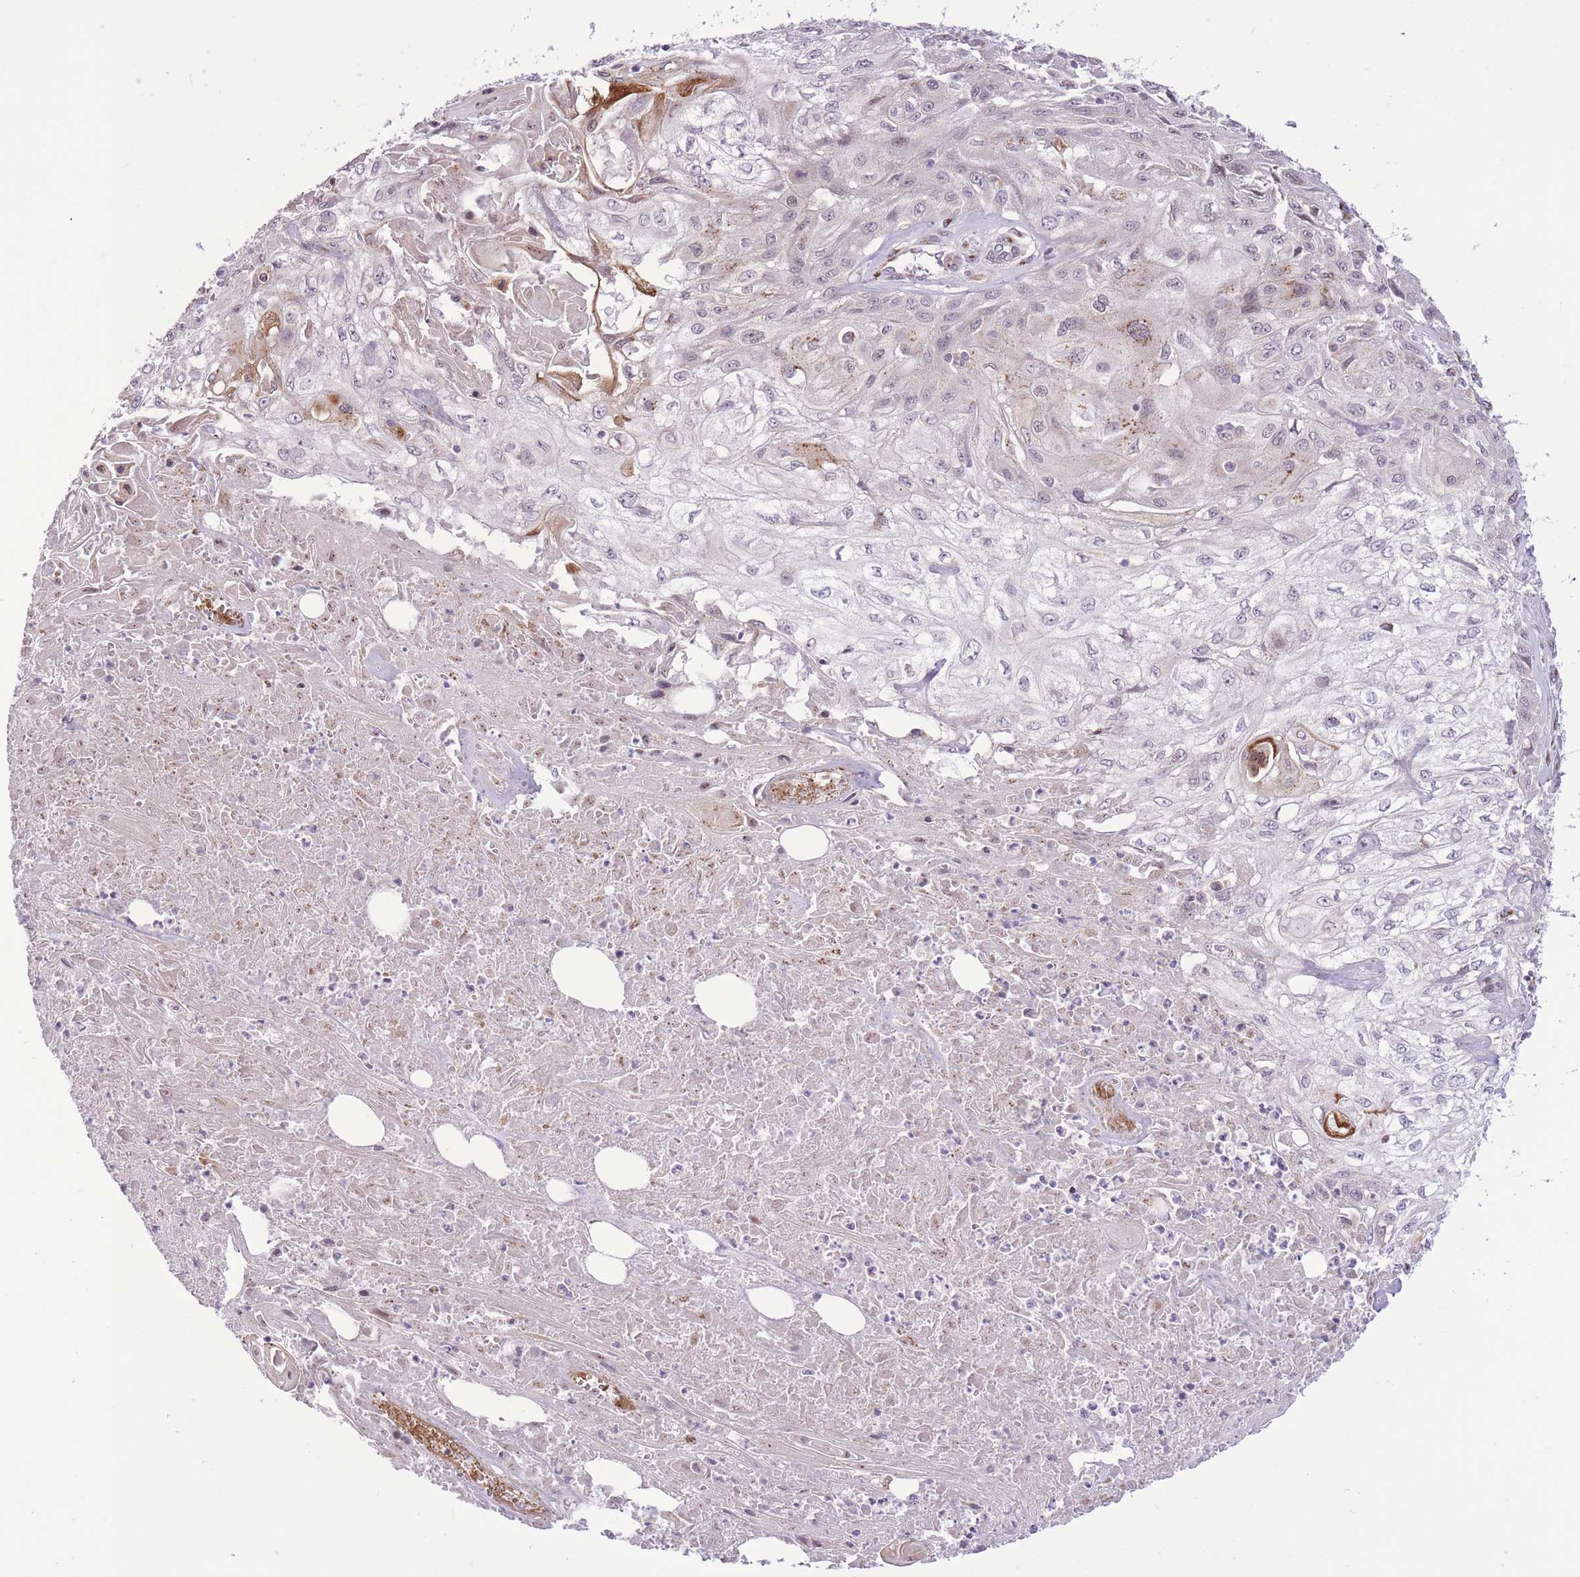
{"staining": {"intensity": "strong", "quantity": "<25%", "location": "cytoplasmic/membranous"}, "tissue": "skin cancer", "cell_type": "Tumor cells", "image_type": "cancer", "snomed": [{"axis": "morphology", "description": "Squamous cell carcinoma, NOS"}, {"axis": "morphology", "description": "Squamous cell carcinoma, metastatic, NOS"}, {"axis": "topography", "description": "Skin"}, {"axis": "topography", "description": "Lymph node"}], "caption": "About <25% of tumor cells in human skin cancer (metastatic squamous cell carcinoma) exhibit strong cytoplasmic/membranous protein positivity as visualized by brown immunohistochemical staining.", "gene": "ZBED5", "patient": {"sex": "male", "age": 75}}